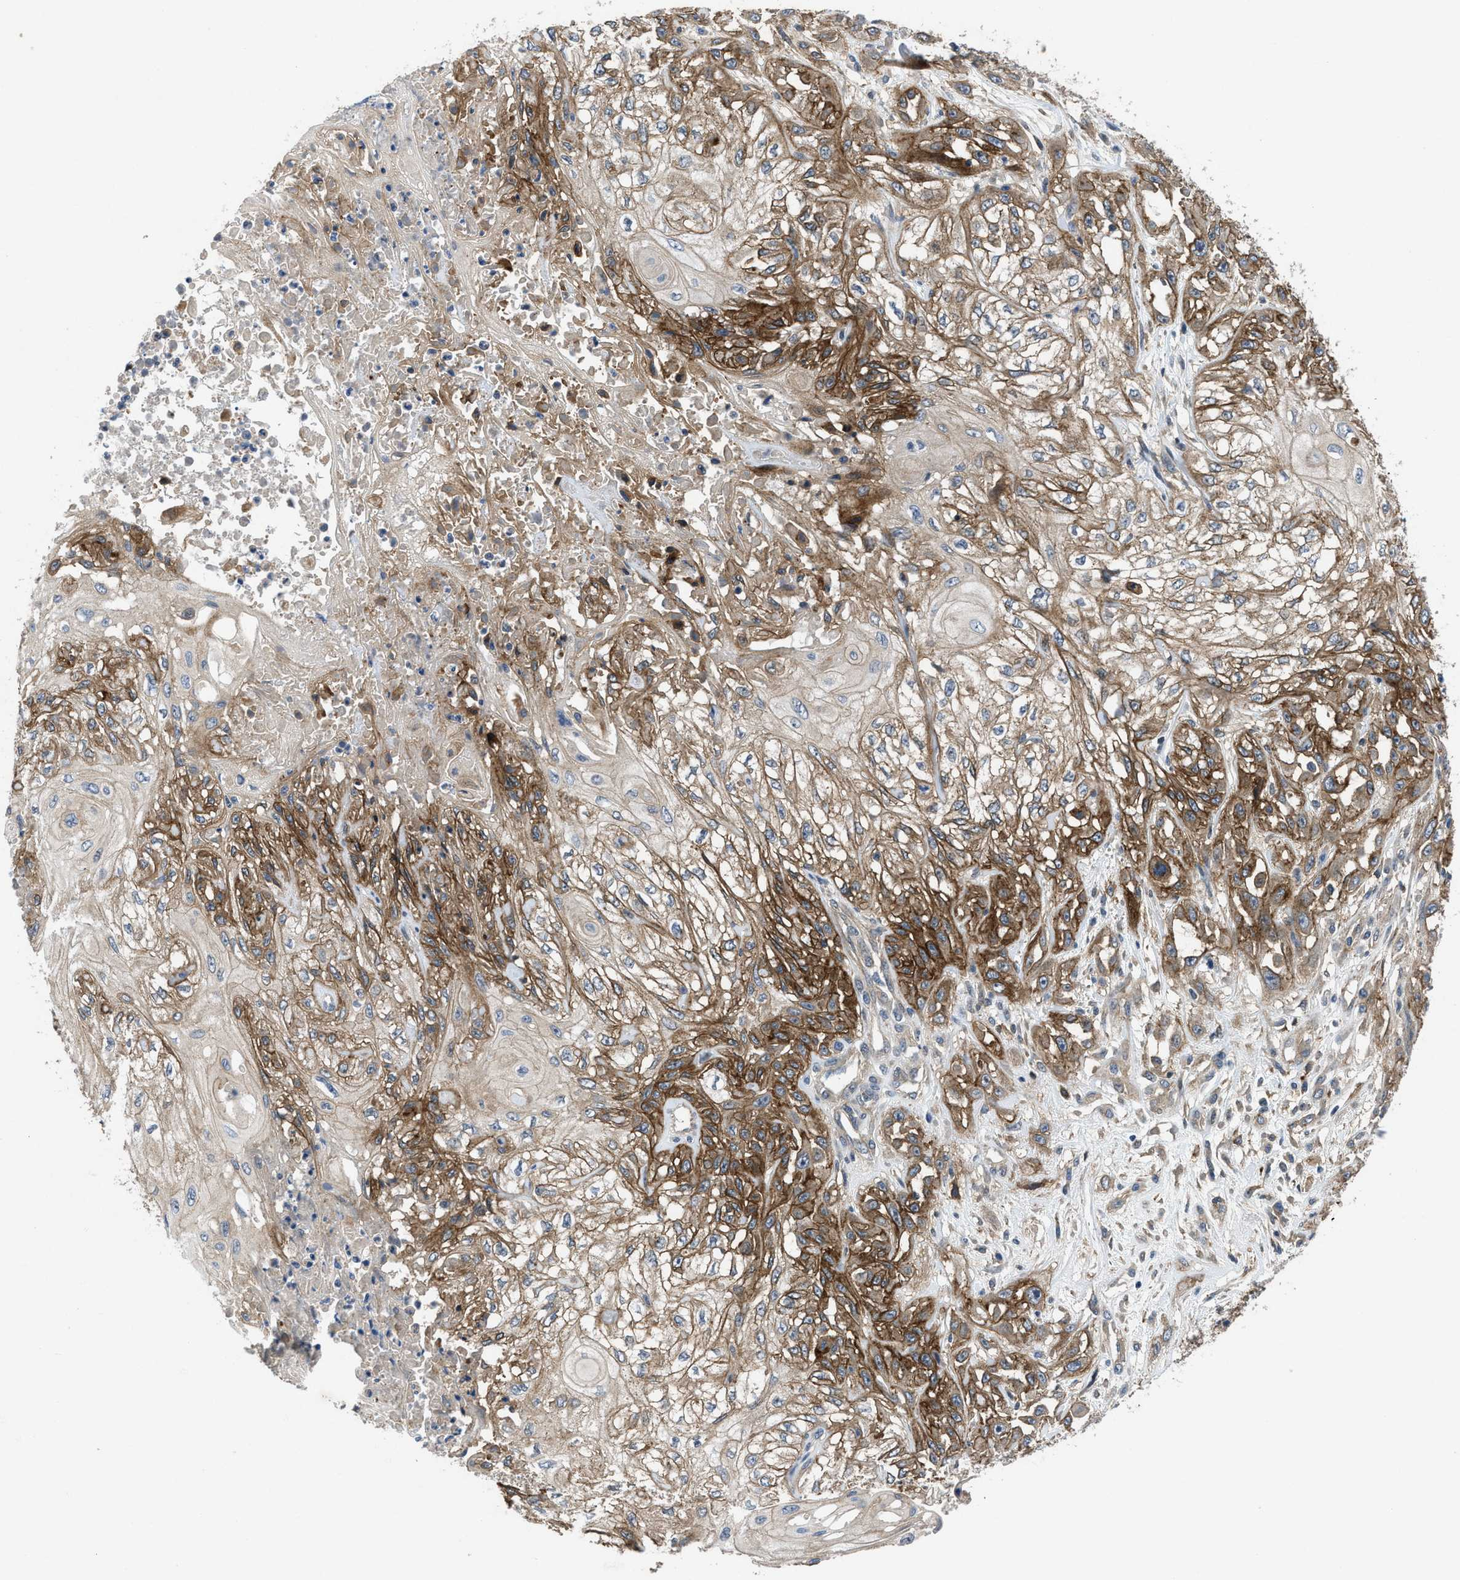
{"staining": {"intensity": "moderate", "quantity": ">75%", "location": "cytoplasmic/membranous"}, "tissue": "skin cancer", "cell_type": "Tumor cells", "image_type": "cancer", "snomed": [{"axis": "morphology", "description": "Squamous cell carcinoma, NOS"}, {"axis": "morphology", "description": "Squamous cell carcinoma, metastatic, NOS"}, {"axis": "topography", "description": "Skin"}, {"axis": "topography", "description": "Lymph node"}], "caption": "Tumor cells demonstrate moderate cytoplasmic/membranous staining in approximately >75% of cells in skin metastatic squamous cell carcinoma.", "gene": "PANX1", "patient": {"sex": "male", "age": 75}}